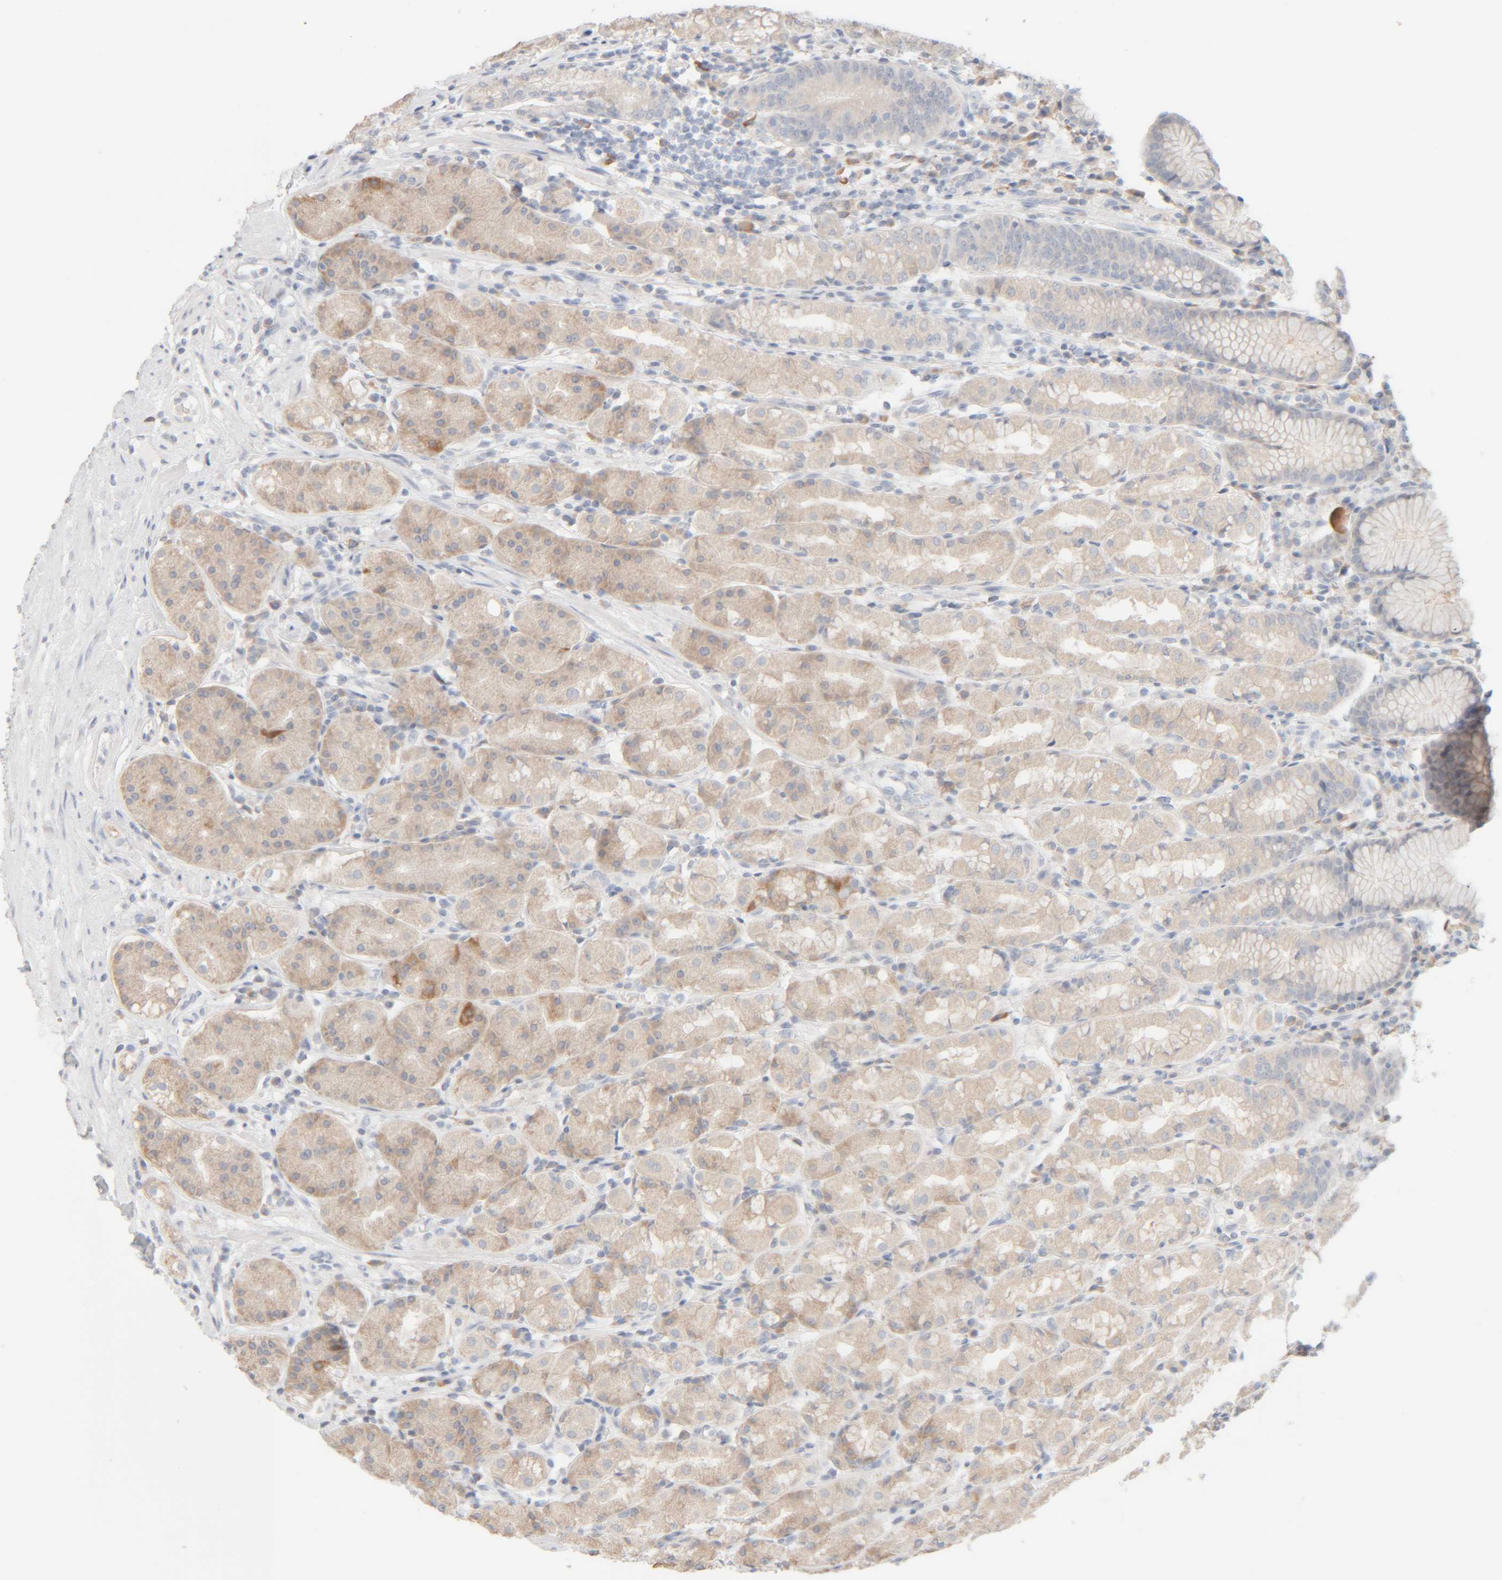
{"staining": {"intensity": "weak", "quantity": "25%-75%", "location": "cytoplasmic/membranous"}, "tissue": "stomach", "cell_type": "Glandular cells", "image_type": "normal", "snomed": [{"axis": "morphology", "description": "Normal tissue, NOS"}, {"axis": "topography", "description": "Stomach, lower"}], "caption": "Protein staining reveals weak cytoplasmic/membranous staining in about 25%-75% of glandular cells in unremarkable stomach.", "gene": "RIDA", "patient": {"sex": "female", "age": 56}}